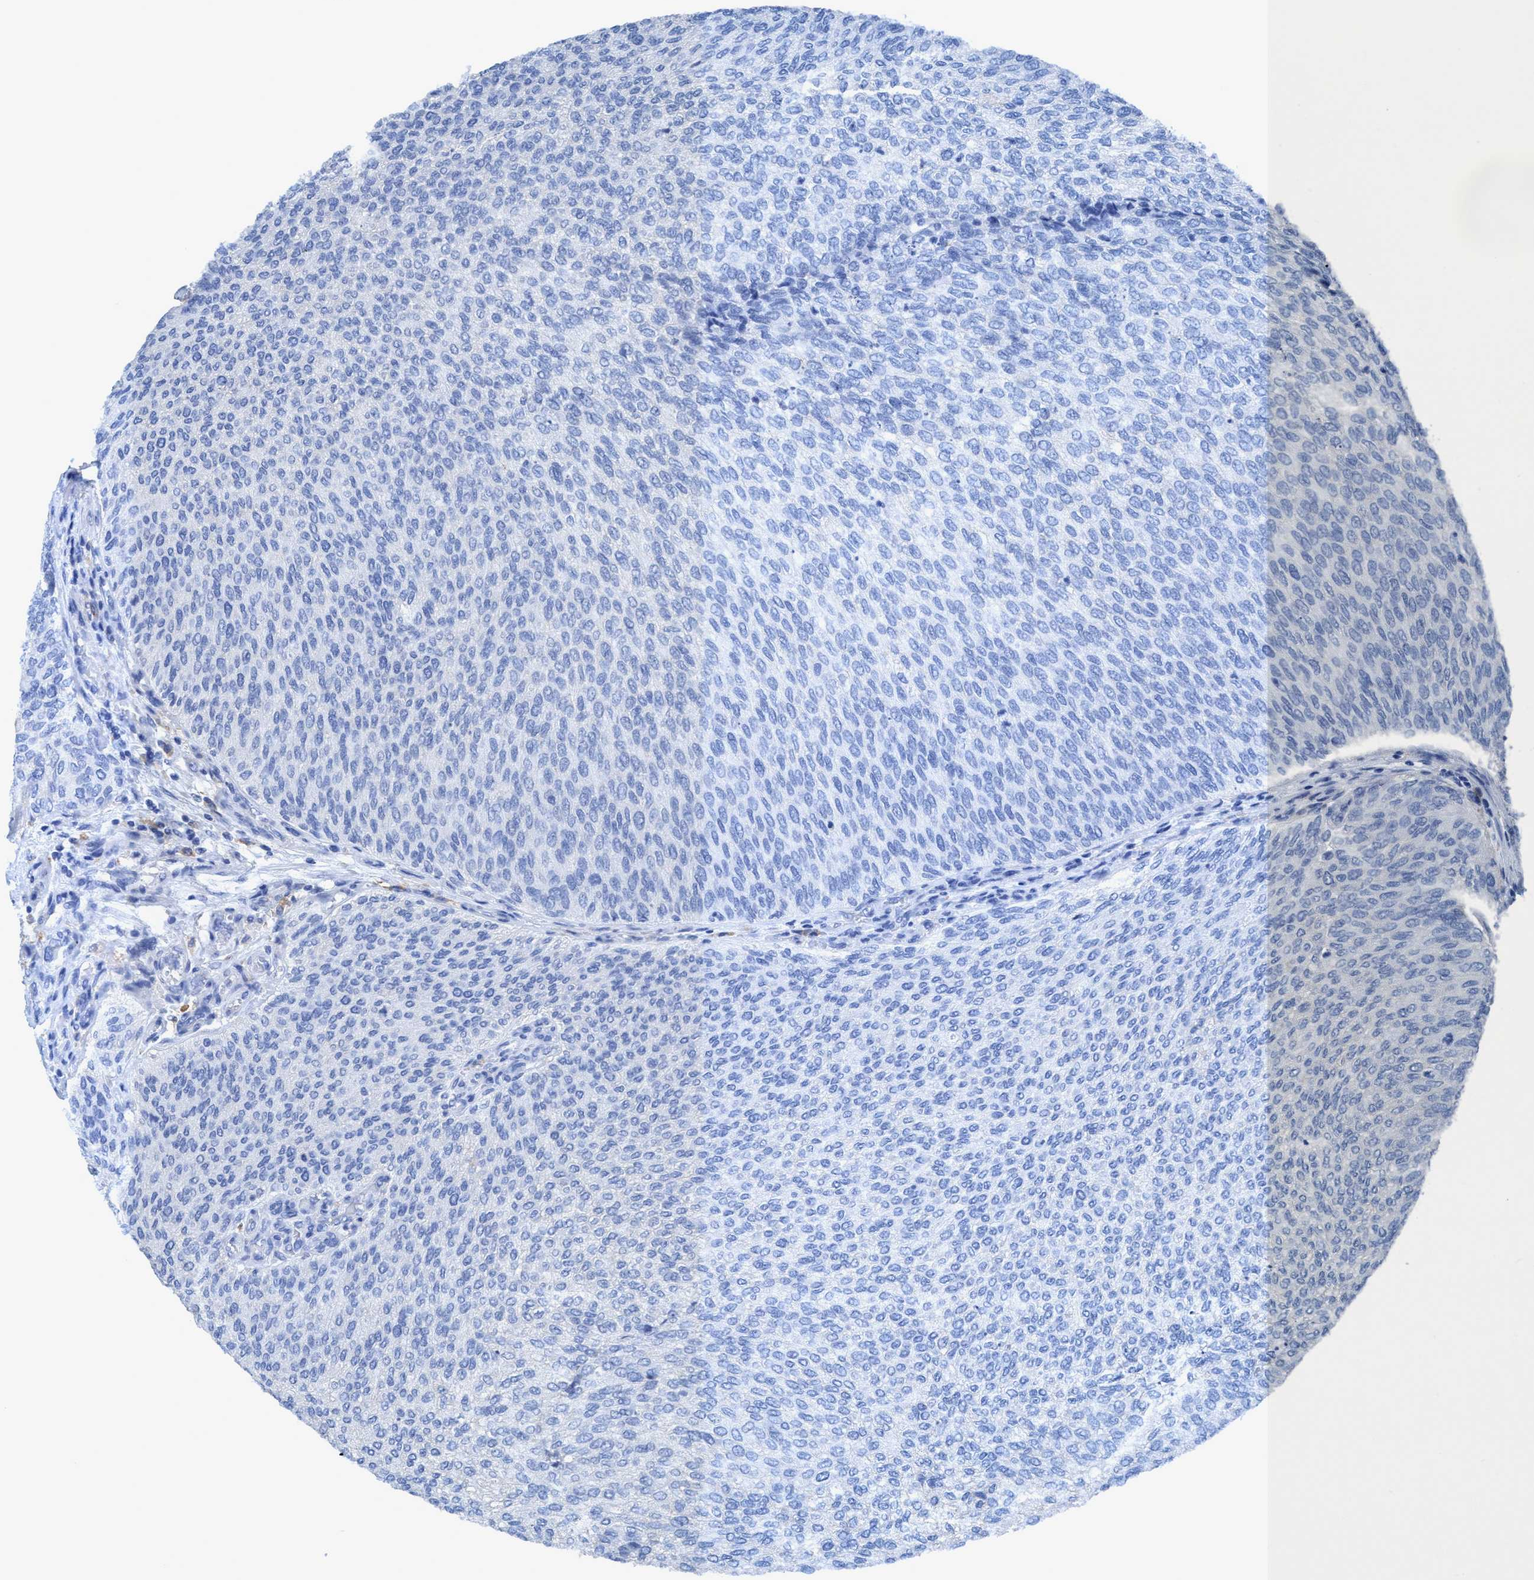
{"staining": {"intensity": "negative", "quantity": "none", "location": "none"}, "tissue": "urothelial cancer", "cell_type": "Tumor cells", "image_type": "cancer", "snomed": [{"axis": "morphology", "description": "Urothelial carcinoma, Low grade"}, {"axis": "topography", "description": "Urinary bladder"}], "caption": "A micrograph of urothelial carcinoma (low-grade) stained for a protein displays no brown staining in tumor cells.", "gene": "DNAI1", "patient": {"sex": "female", "age": 79}}